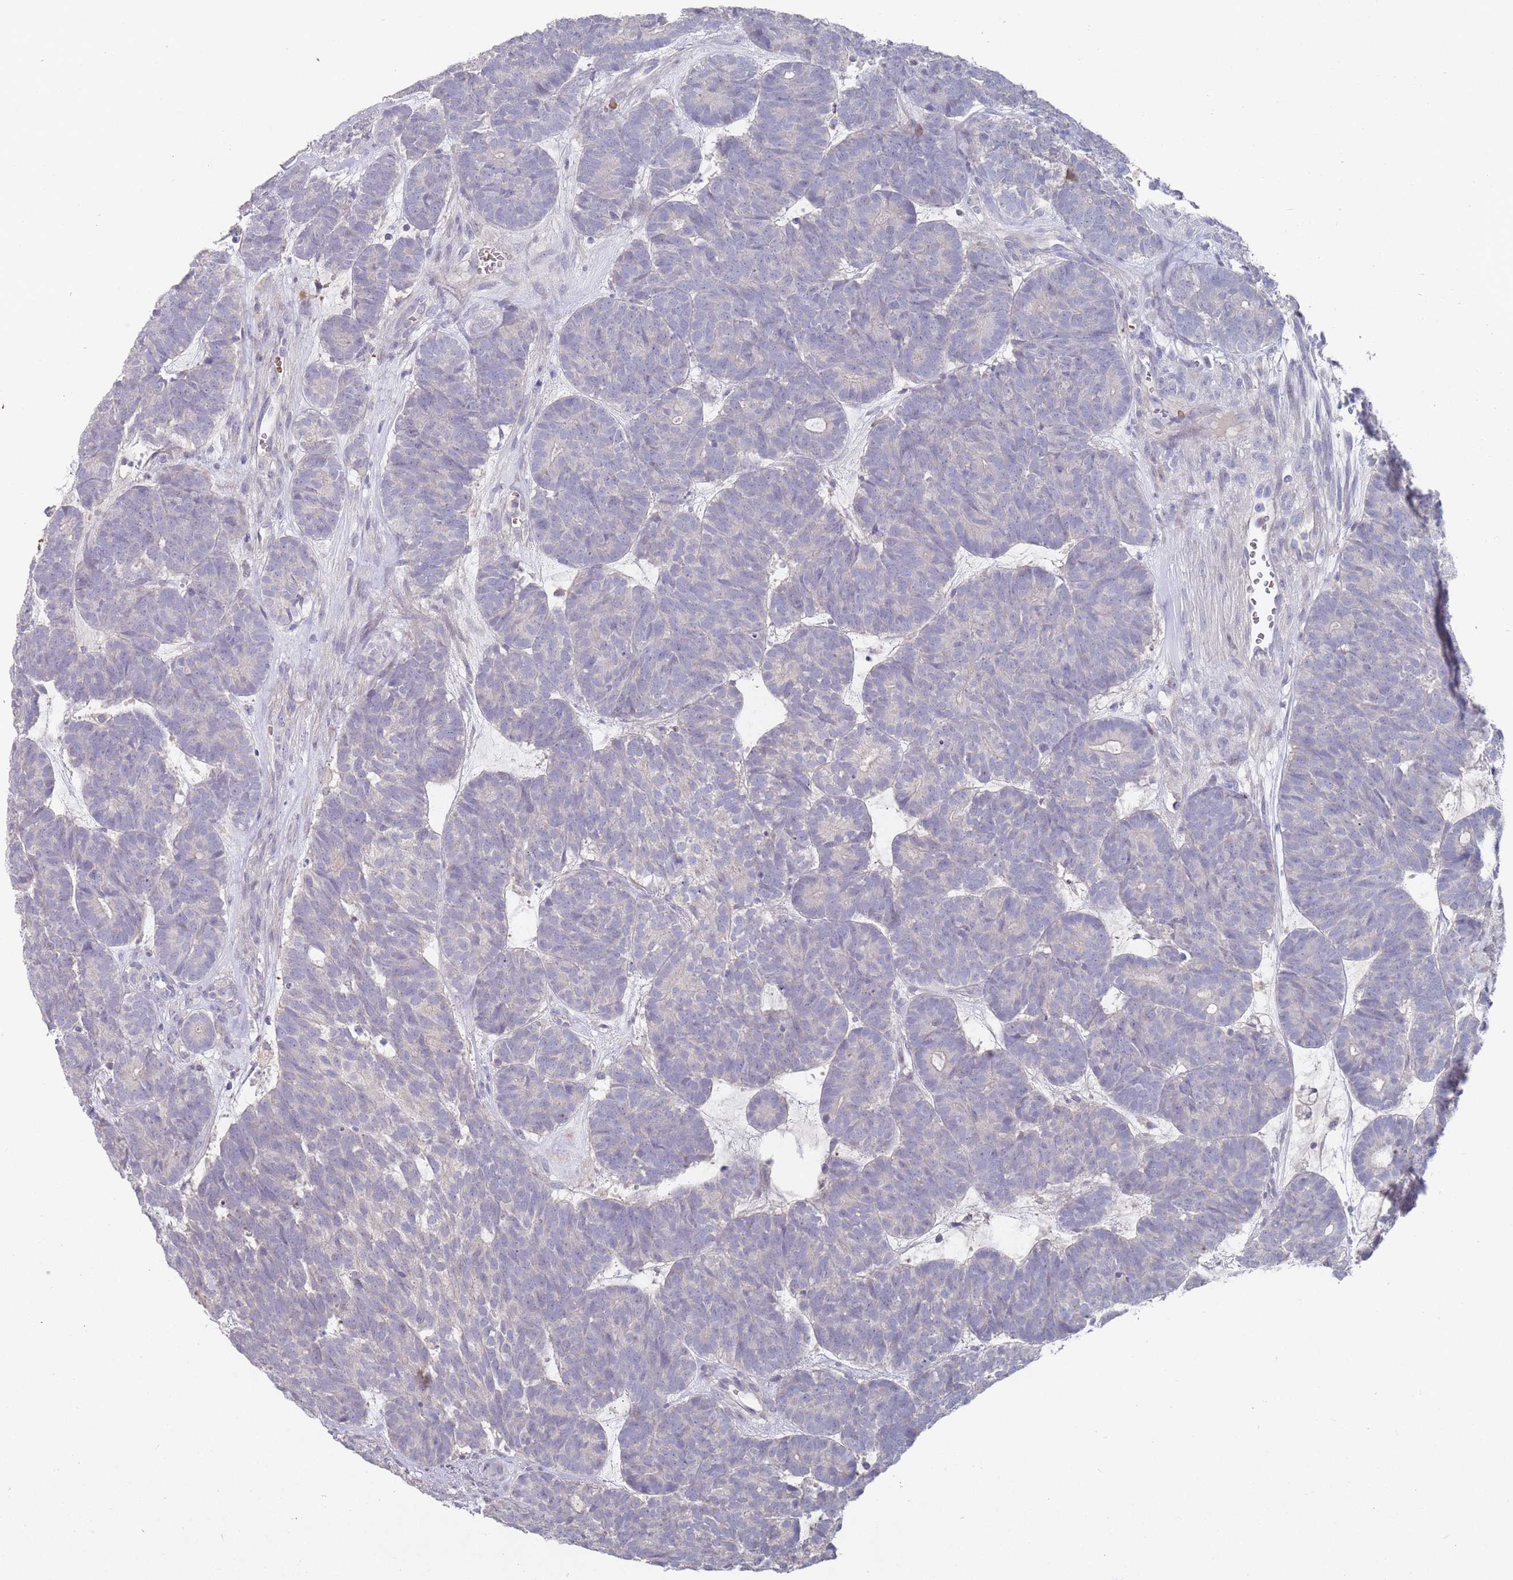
{"staining": {"intensity": "negative", "quantity": "none", "location": "none"}, "tissue": "head and neck cancer", "cell_type": "Tumor cells", "image_type": "cancer", "snomed": [{"axis": "morphology", "description": "Adenocarcinoma, NOS"}, {"axis": "topography", "description": "Head-Neck"}], "caption": "Immunohistochemistry (IHC) of human head and neck cancer (adenocarcinoma) reveals no expression in tumor cells.", "gene": "LACC1", "patient": {"sex": "female", "age": 81}}